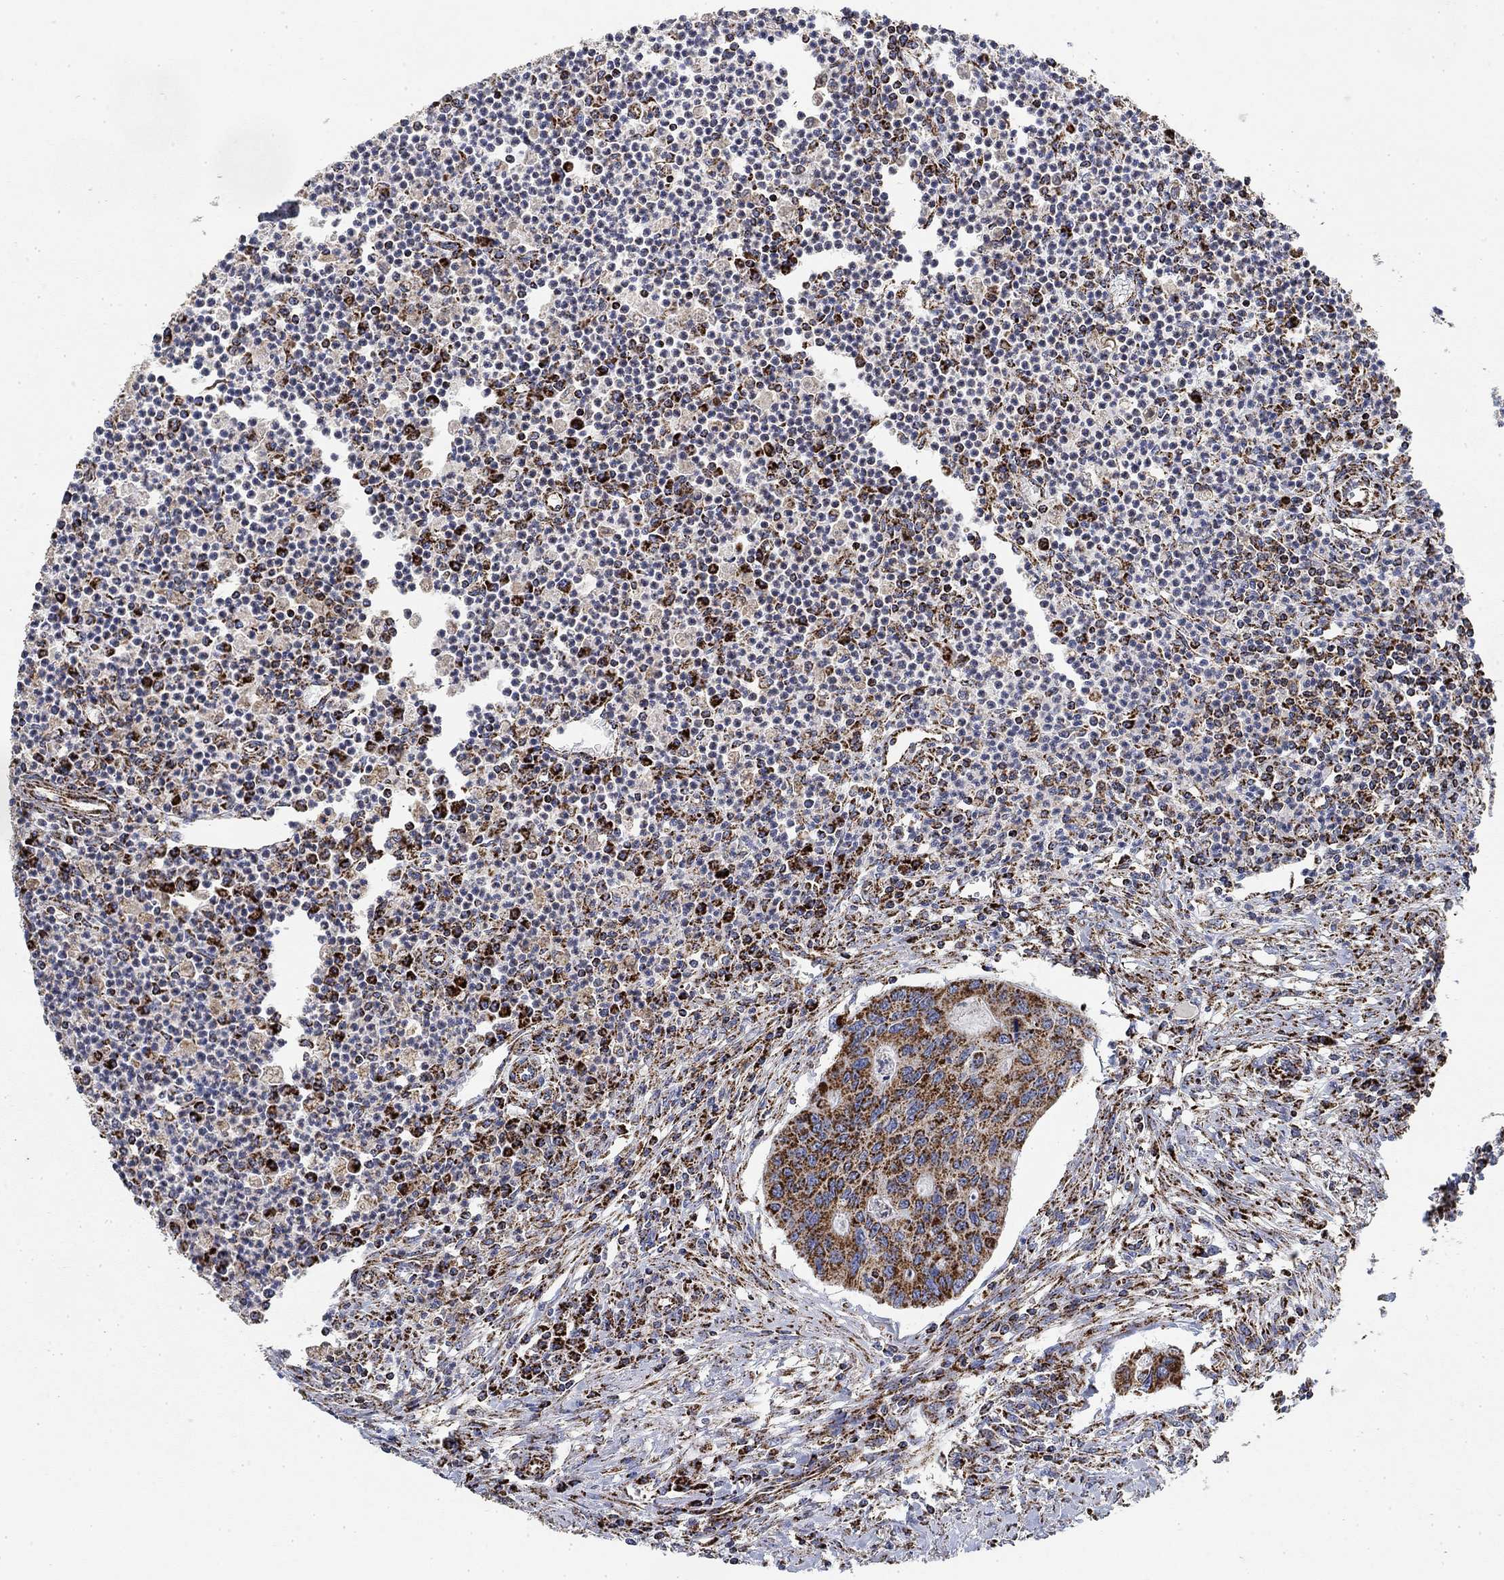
{"staining": {"intensity": "moderate", "quantity": "25%-75%", "location": "cytoplasmic/membranous"}, "tissue": "colorectal cancer", "cell_type": "Tumor cells", "image_type": "cancer", "snomed": [{"axis": "morphology", "description": "Adenocarcinoma, NOS"}, {"axis": "topography", "description": "Colon"}], "caption": "IHC (DAB) staining of human colorectal adenocarcinoma exhibits moderate cytoplasmic/membranous protein expression in approximately 25%-75% of tumor cells. Nuclei are stained in blue.", "gene": "NDUFS3", "patient": {"sex": "male", "age": 53}}